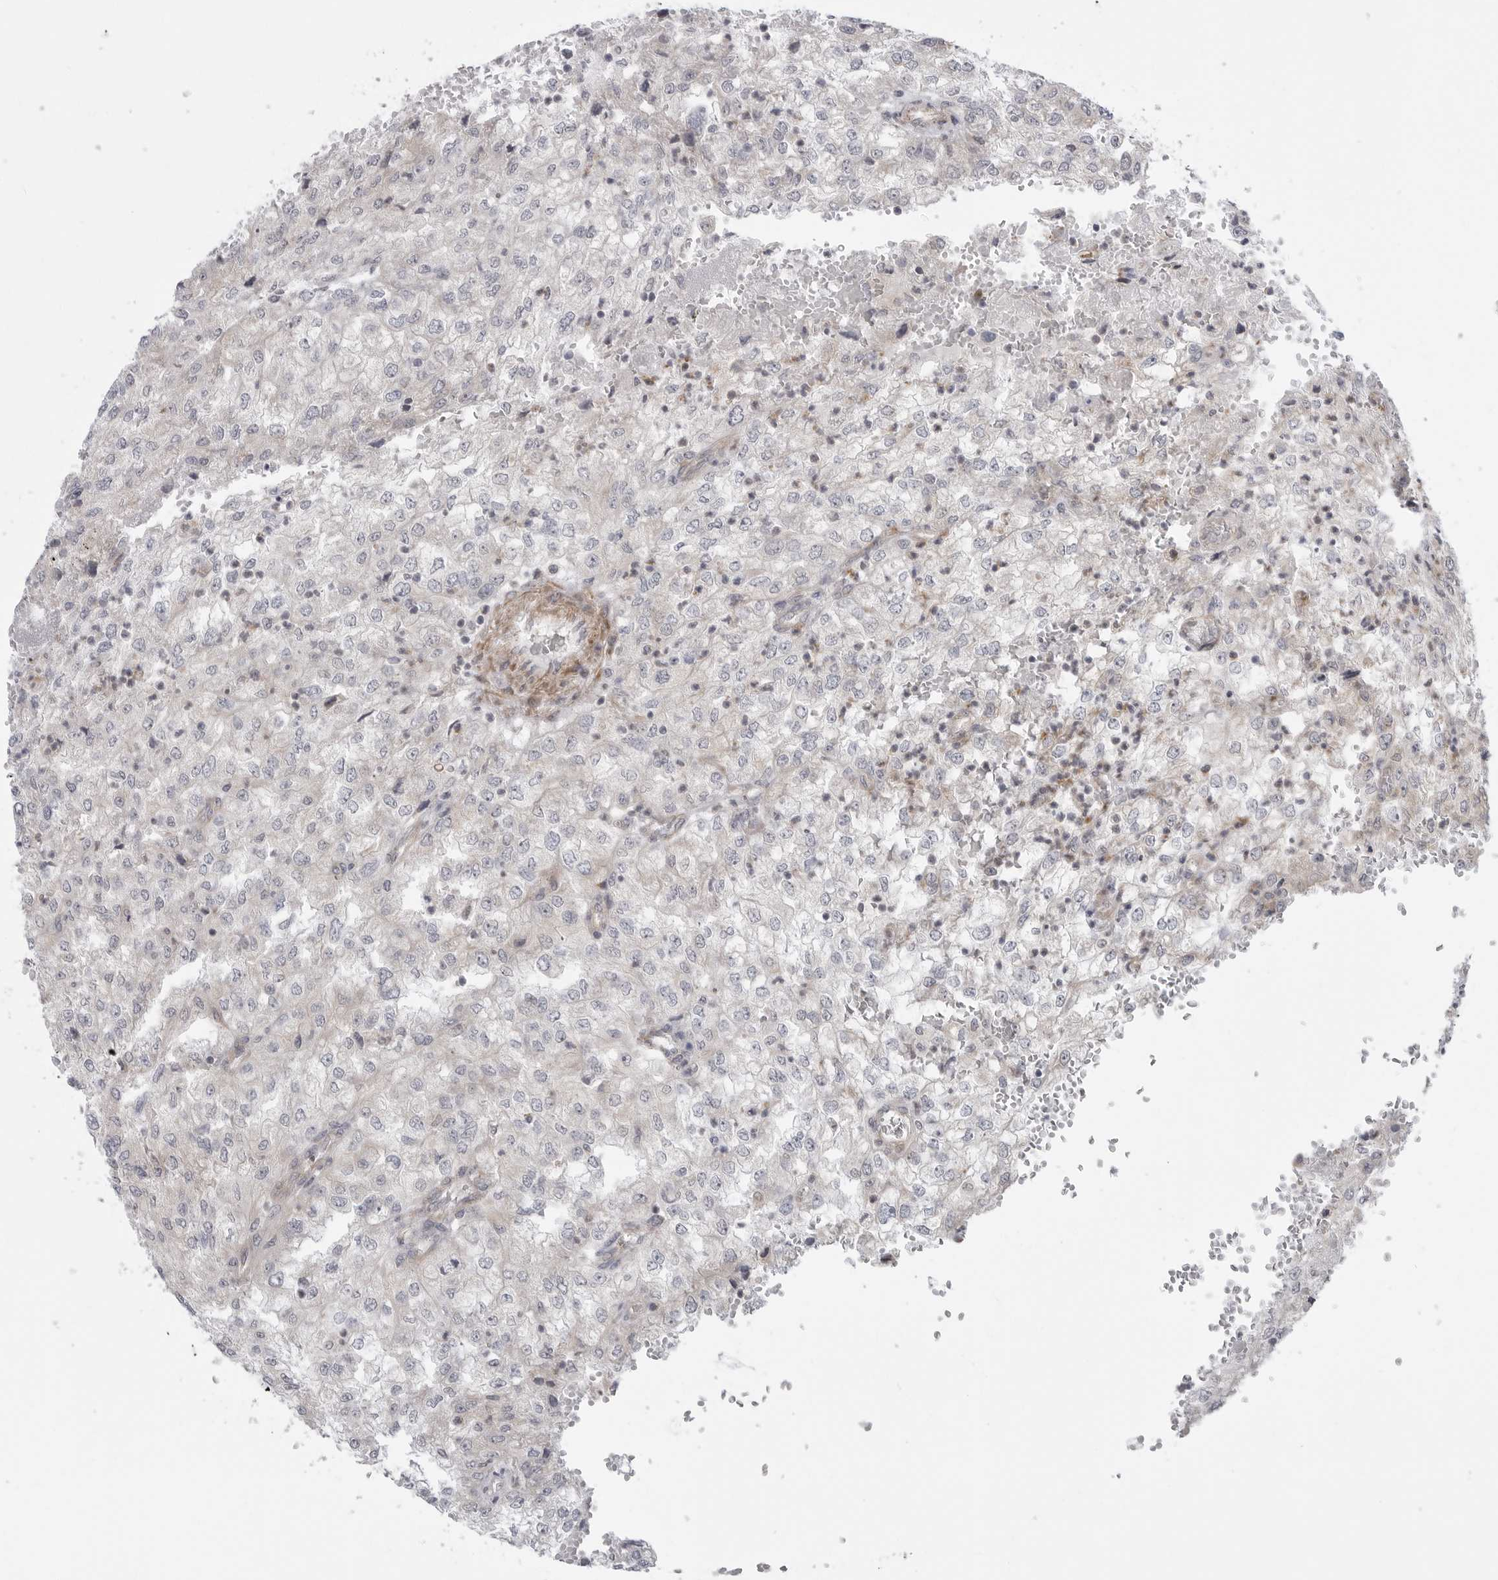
{"staining": {"intensity": "negative", "quantity": "none", "location": "none"}, "tissue": "renal cancer", "cell_type": "Tumor cells", "image_type": "cancer", "snomed": [{"axis": "morphology", "description": "Adenocarcinoma, NOS"}, {"axis": "topography", "description": "Kidney"}], "caption": "There is no significant positivity in tumor cells of renal adenocarcinoma.", "gene": "SCP2", "patient": {"sex": "female", "age": 54}}